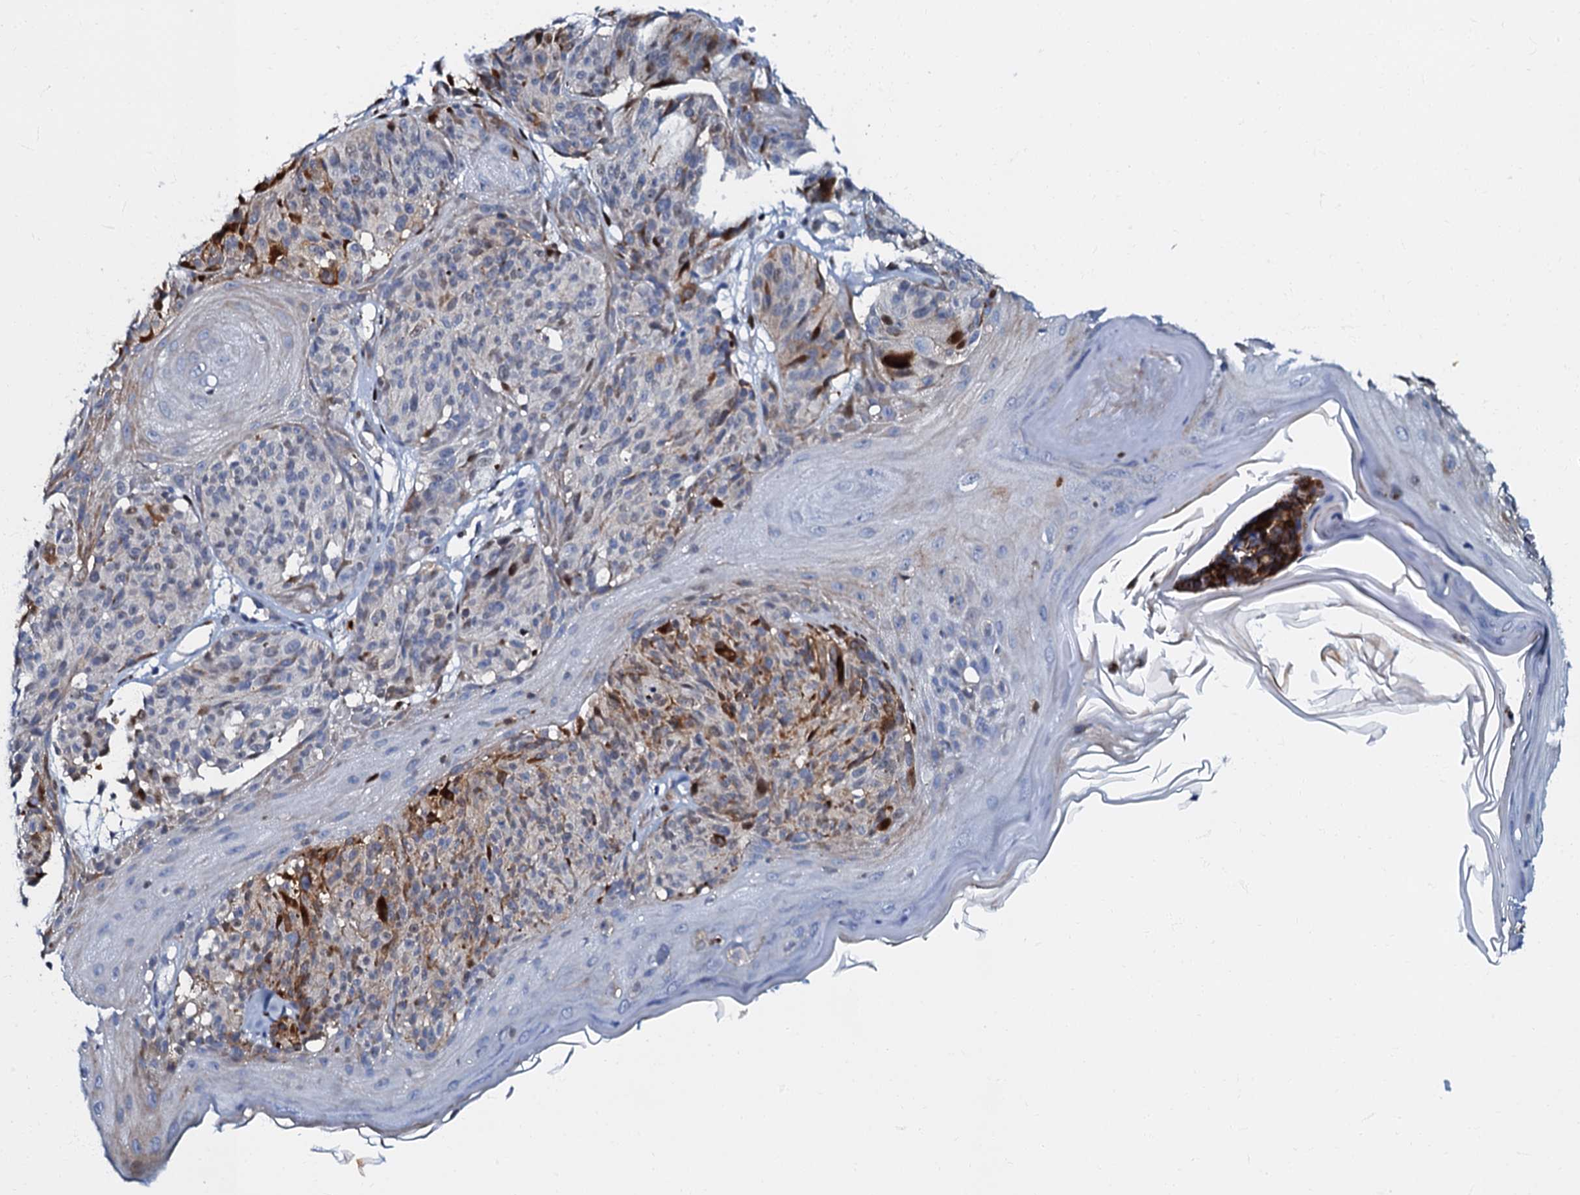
{"staining": {"intensity": "moderate", "quantity": "<25%", "location": "cytoplasmic/membranous"}, "tissue": "melanoma", "cell_type": "Tumor cells", "image_type": "cancer", "snomed": [{"axis": "morphology", "description": "Malignant melanoma, NOS"}, {"axis": "topography", "description": "Skin"}], "caption": "Immunohistochemistry of melanoma exhibits low levels of moderate cytoplasmic/membranous staining in approximately <25% of tumor cells.", "gene": "MFSD5", "patient": {"sex": "male", "age": 83}}